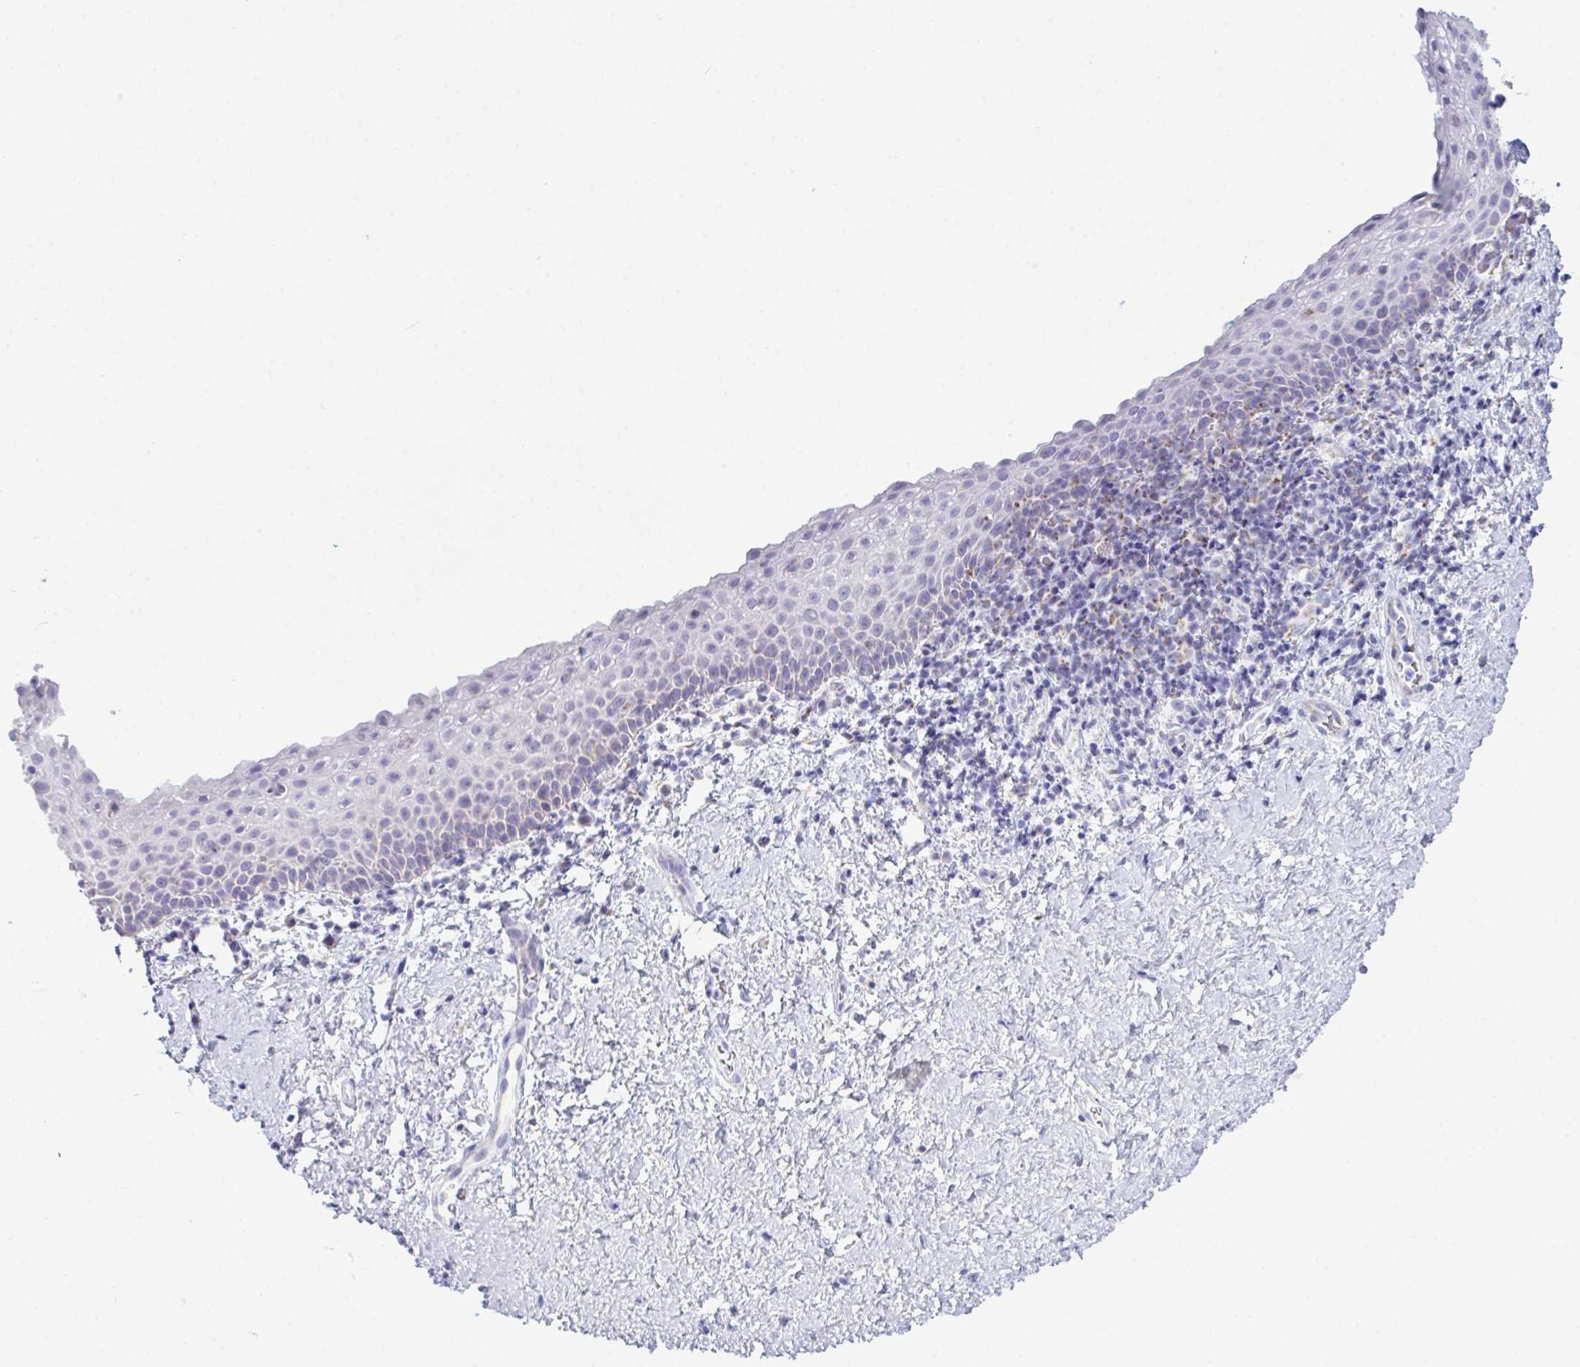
{"staining": {"intensity": "negative", "quantity": "none", "location": "none"}, "tissue": "vagina", "cell_type": "Squamous epithelial cells", "image_type": "normal", "snomed": [{"axis": "morphology", "description": "Normal tissue, NOS"}, {"axis": "topography", "description": "Vagina"}], "caption": "Immunohistochemistry image of unremarkable vagina: human vagina stained with DAB displays no significant protein positivity in squamous epithelial cells.", "gene": "BBS1", "patient": {"sex": "female", "age": 61}}